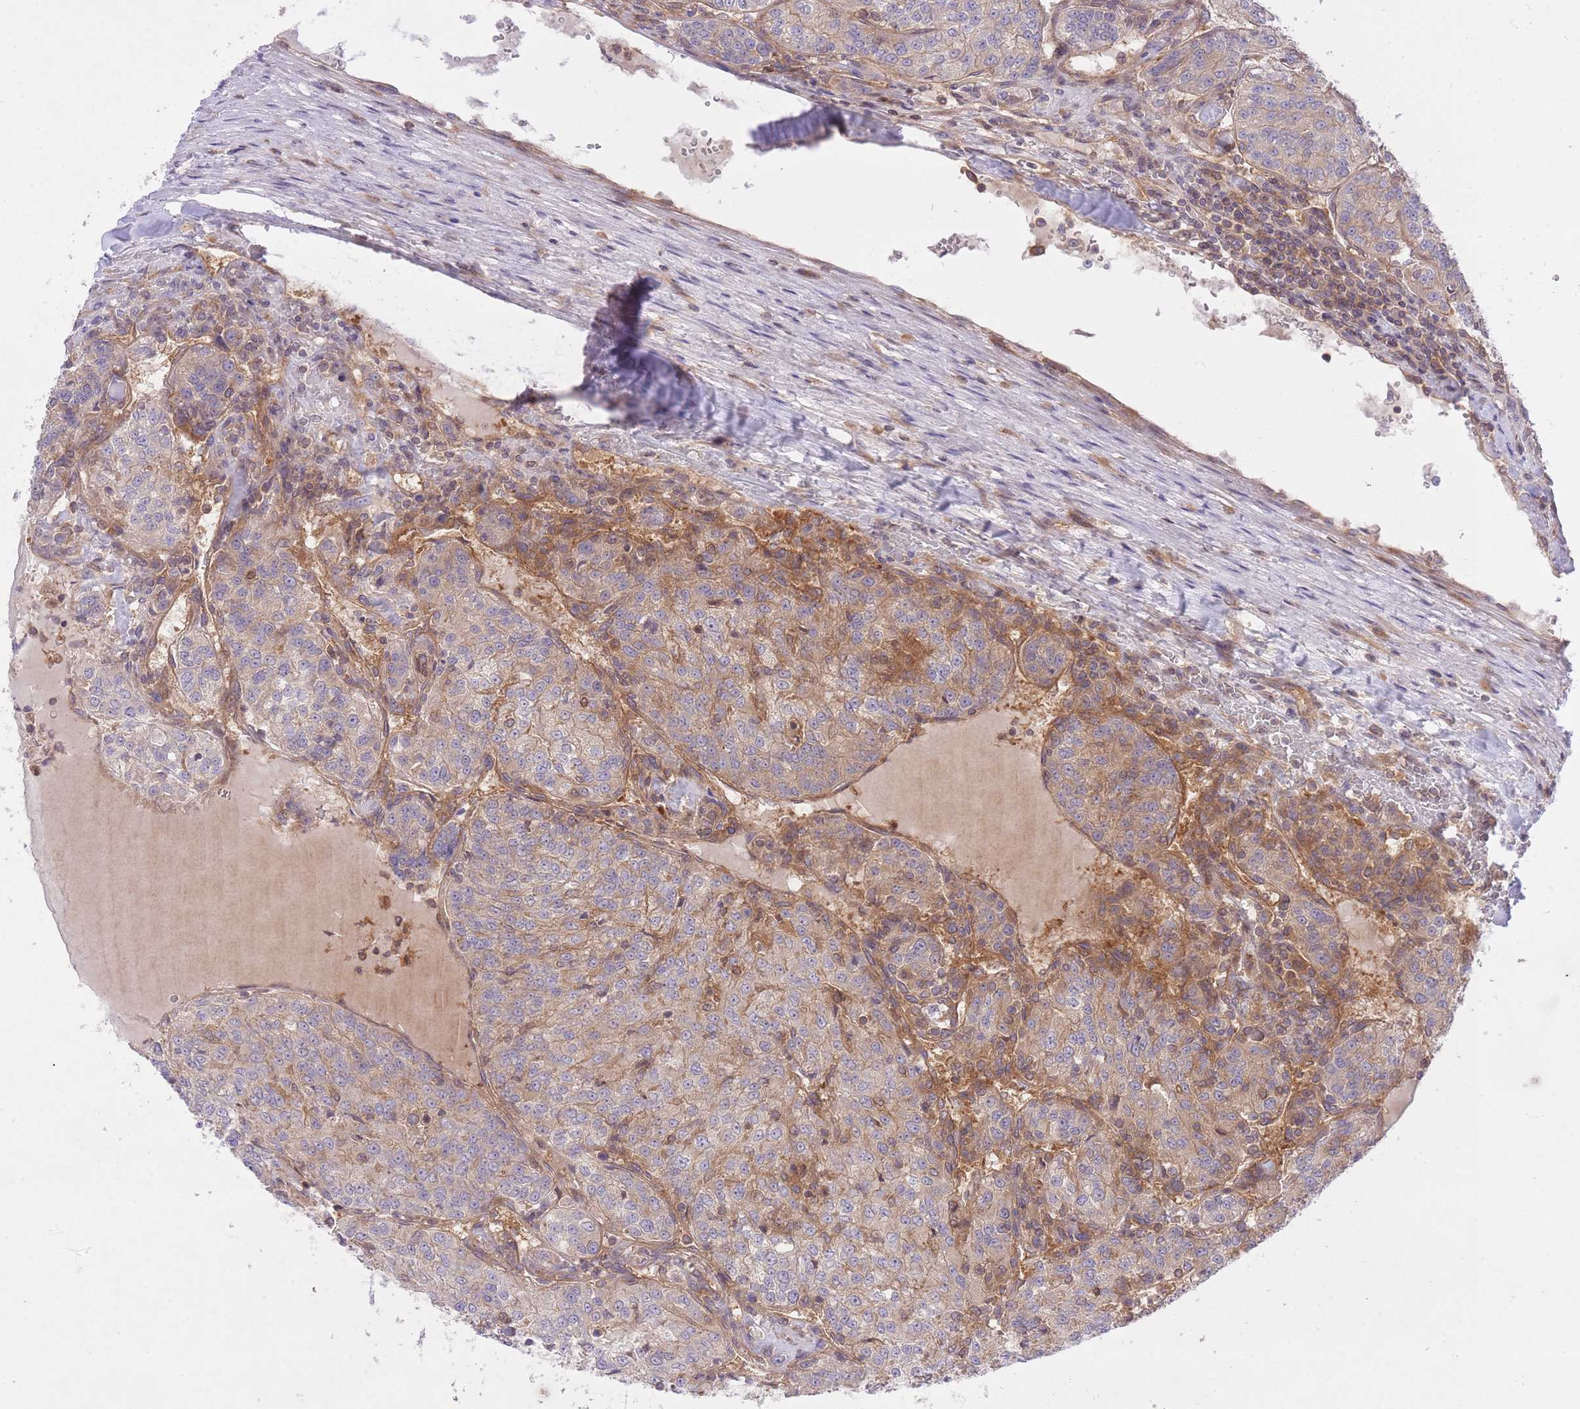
{"staining": {"intensity": "weak", "quantity": "<25%", "location": "cytoplasmic/membranous"}, "tissue": "renal cancer", "cell_type": "Tumor cells", "image_type": "cancer", "snomed": [{"axis": "morphology", "description": "Adenocarcinoma, NOS"}, {"axis": "topography", "description": "Kidney"}], "caption": "High power microscopy micrograph of an IHC image of adenocarcinoma (renal), revealing no significant positivity in tumor cells.", "gene": "PREP", "patient": {"sex": "female", "age": 63}}